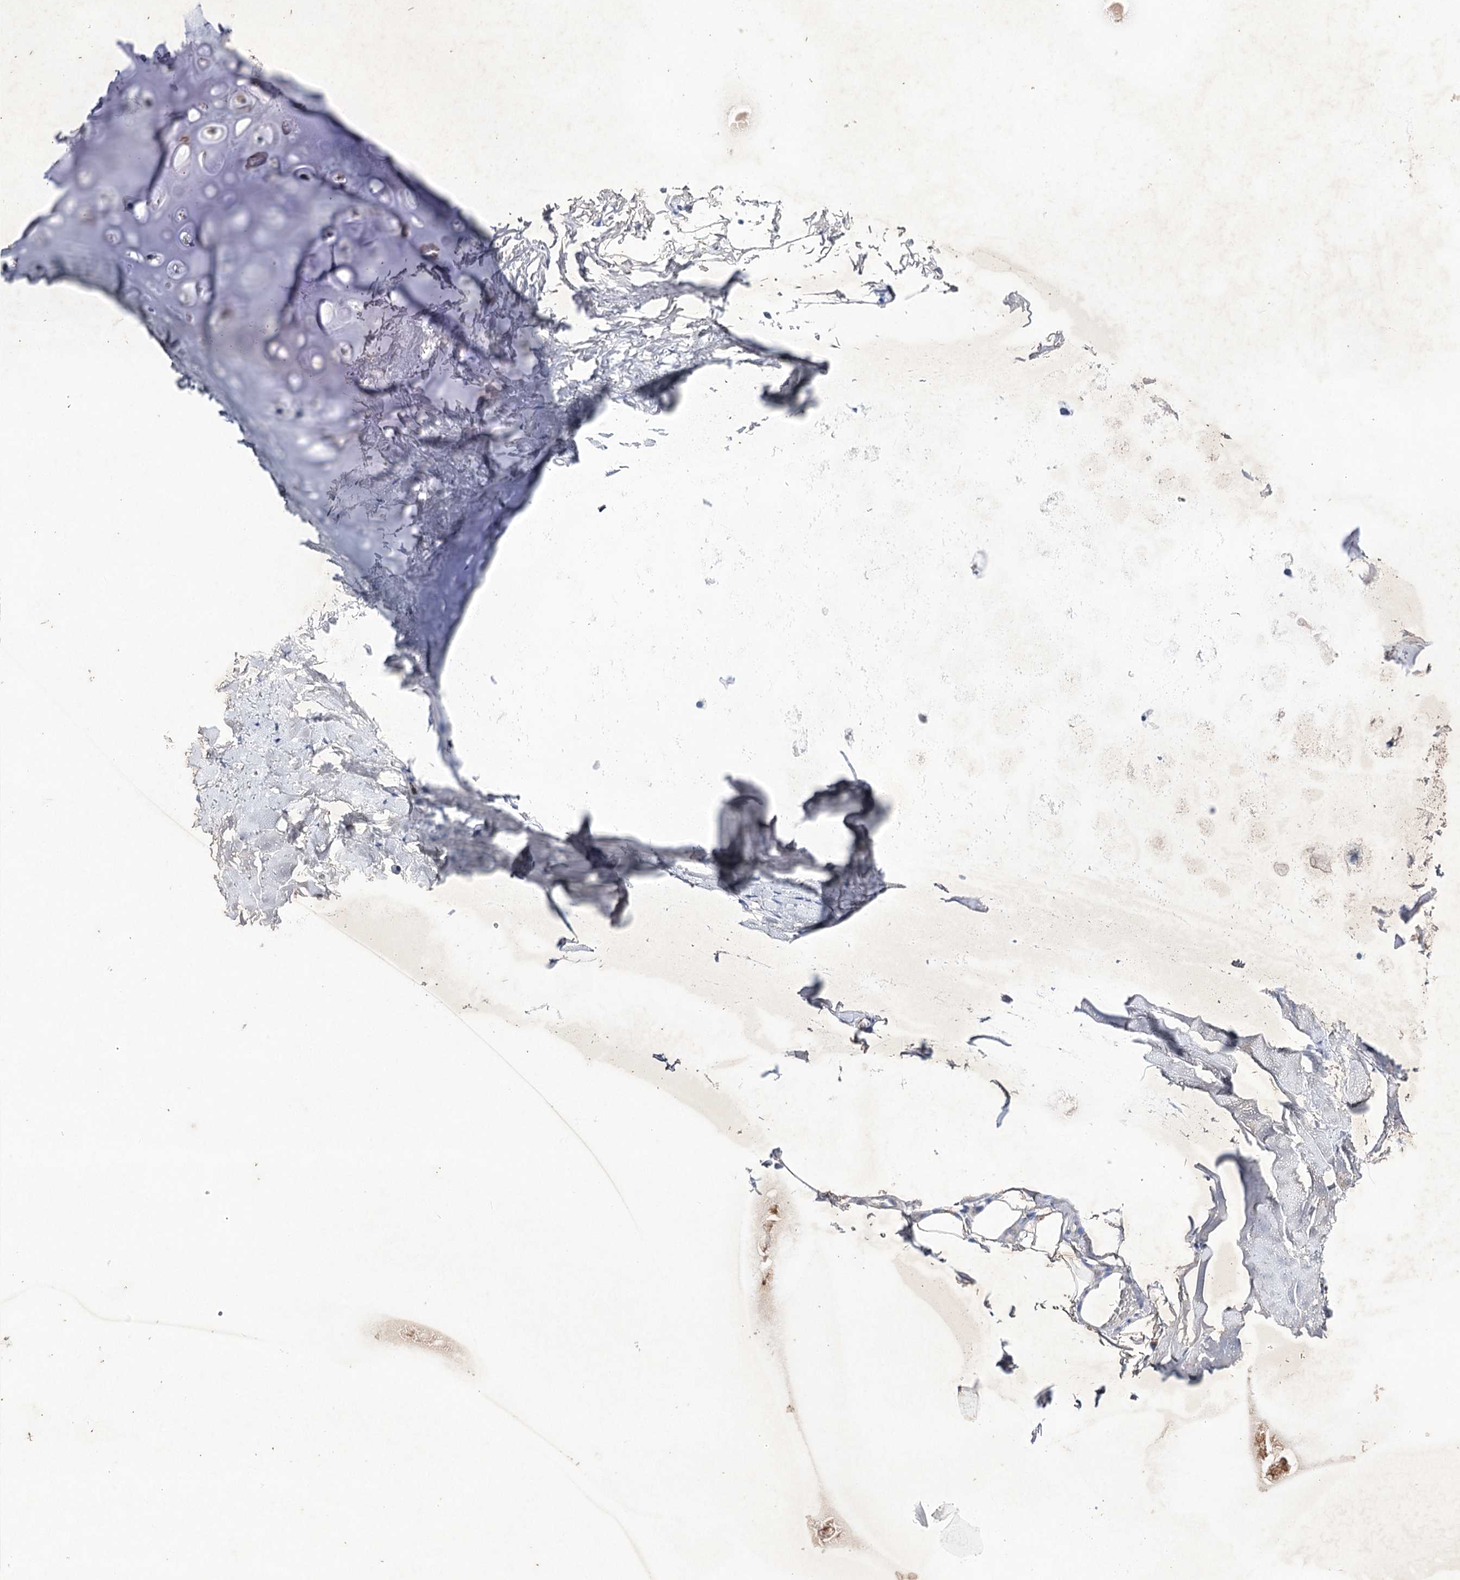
{"staining": {"intensity": "negative", "quantity": "none", "location": "none"}, "tissue": "adipose tissue", "cell_type": "Adipocytes", "image_type": "normal", "snomed": [{"axis": "morphology", "description": "Normal tissue, NOS"}, {"axis": "topography", "description": "Cartilage tissue"}, {"axis": "topography", "description": "Bronchus"}], "caption": "DAB immunohistochemical staining of unremarkable human adipose tissue displays no significant positivity in adipocytes.", "gene": "COX15", "patient": {"sex": "female", "age": 73}}